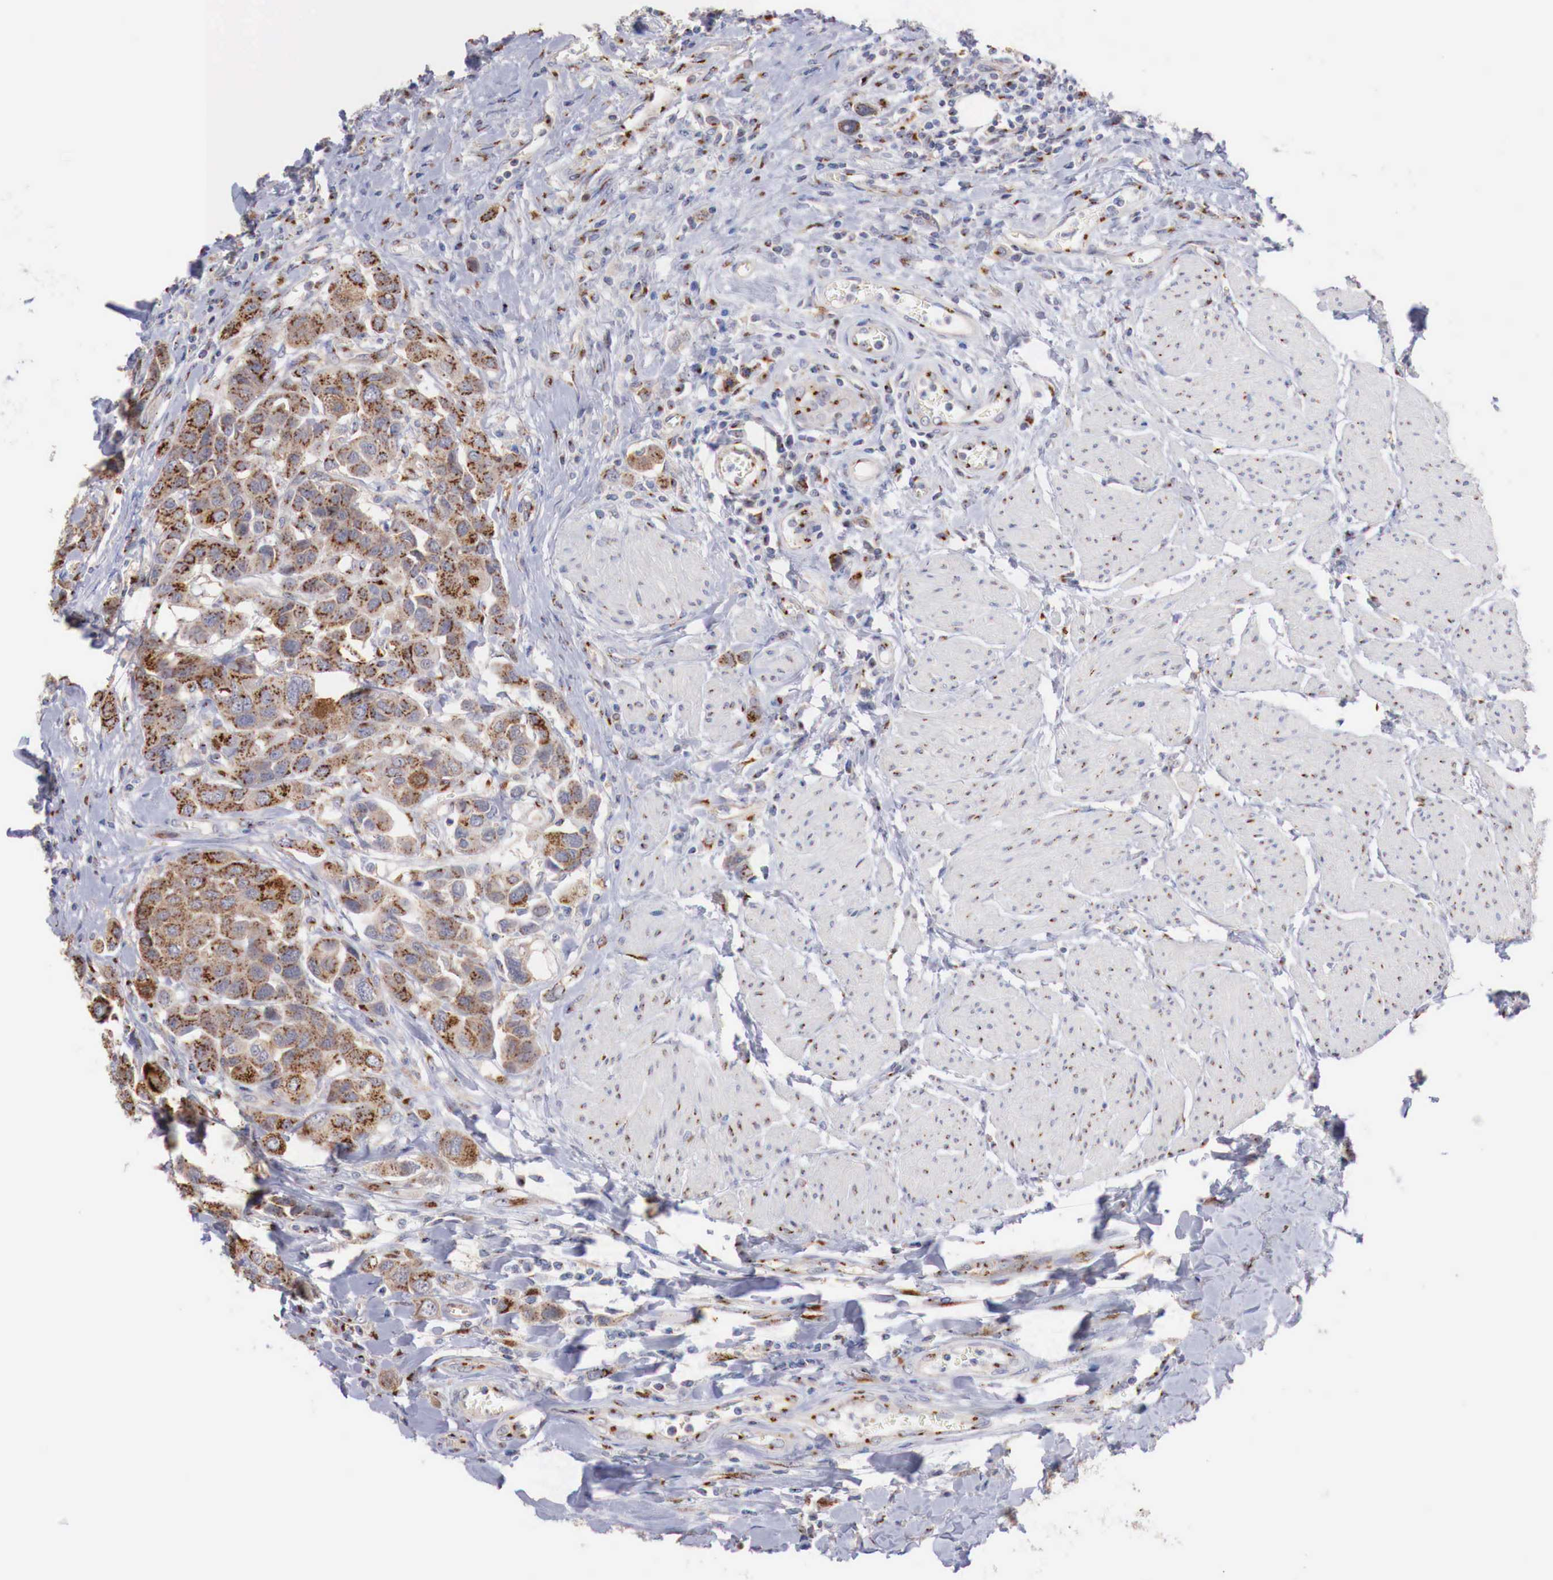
{"staining": {"intensity": "moderate", "quantity": ">75%", "location": "cytoplasmic/membranous"}, "tissue": "urothelial cancer", "cell_type": "Tumor cells", "image_type": "cancer", "snomed": [{"axis": "morphology", "description": "Urothelial carcinoma, High grade"}, {"axis": "topography", "description": "Urinary bladder"}], "caption": "DAB immunohistochemical staining of urothelial carcinoma (high-grade) demonstrates moderate cytoplasmic/membranous protein staining in about >75% of tumor cells.", "gene": "SYAP1", "patient": {"sex": "male", "age": 50}}